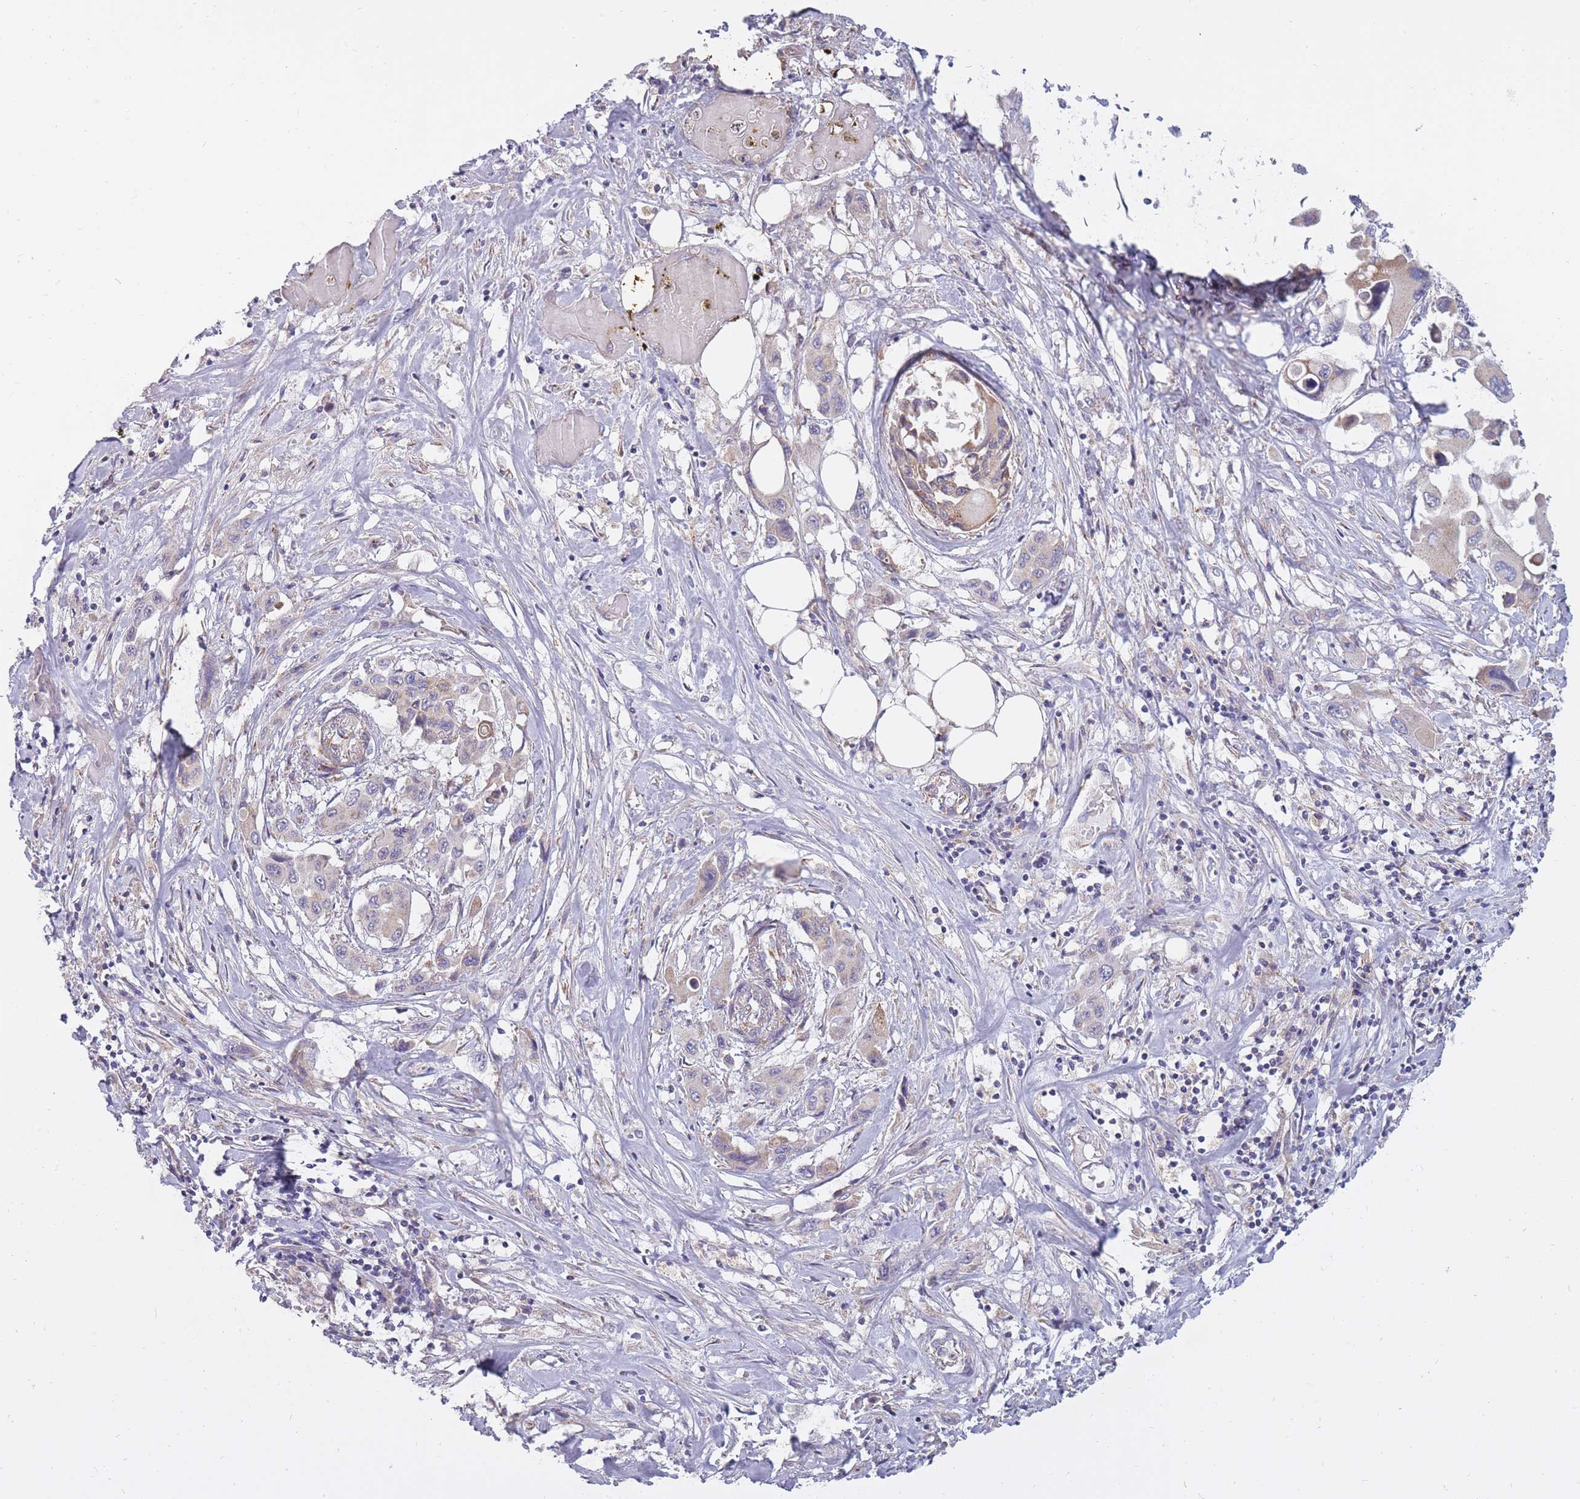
{"staining": {"intensity": "negative", "quantity": "none", "location": "none"}, "tissue": "pancreatic cancer", "cell_type": "Tumor cells", "image_type": "cancer", "snomed": [{"axis": "morphology", "description": "Adenocarcinoma, NOS"}, {"axis": "topography", "description": "Pancreas"}], "caption": "Adenocarcinoma (pancreatic) was stained to show a protein in brown. There is no significant positivity in tumor cells.", "gene": "ALKBH4", "patient": {"sex": "male", "age": 92}}